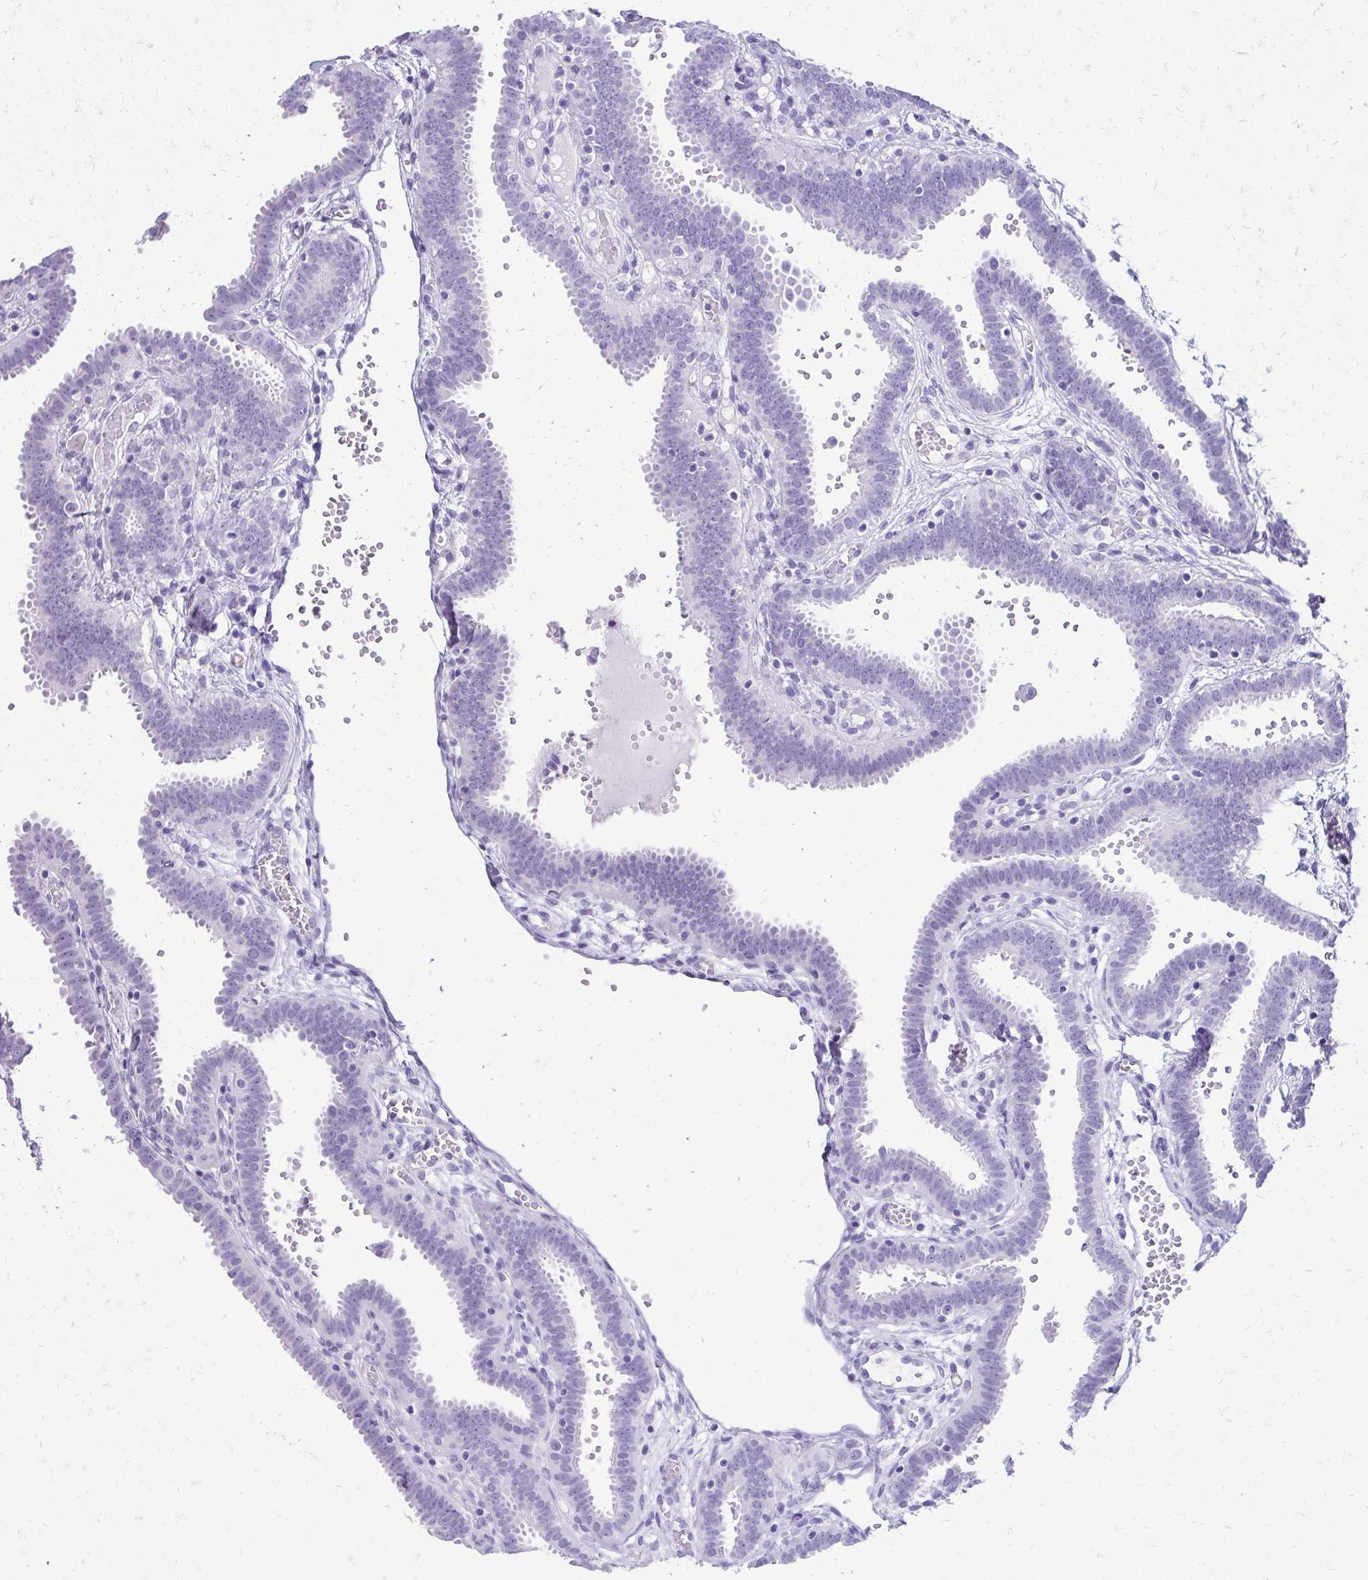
{"staining": {"intensity": "negative", "quantity": "none", "location": "none"}, "tissue": "fallopian tube", "cell_type": "Glandular cells", "image_type": "normal", "snomed": [{"axis": "morphology", "description": "Normal tissue, NOS"}, {"axis": "topography", "description": "Fallopian tube"}], "caption": "An image of human fallopian tube is negative for staining in glandular cells. (Stains: DAB IHC with hematoxylin counter stain, Microscopy: brightfield microscopy at high magnification).", "gene": "SLC32A1", "patient": {"sex": "female", "age": 37}}